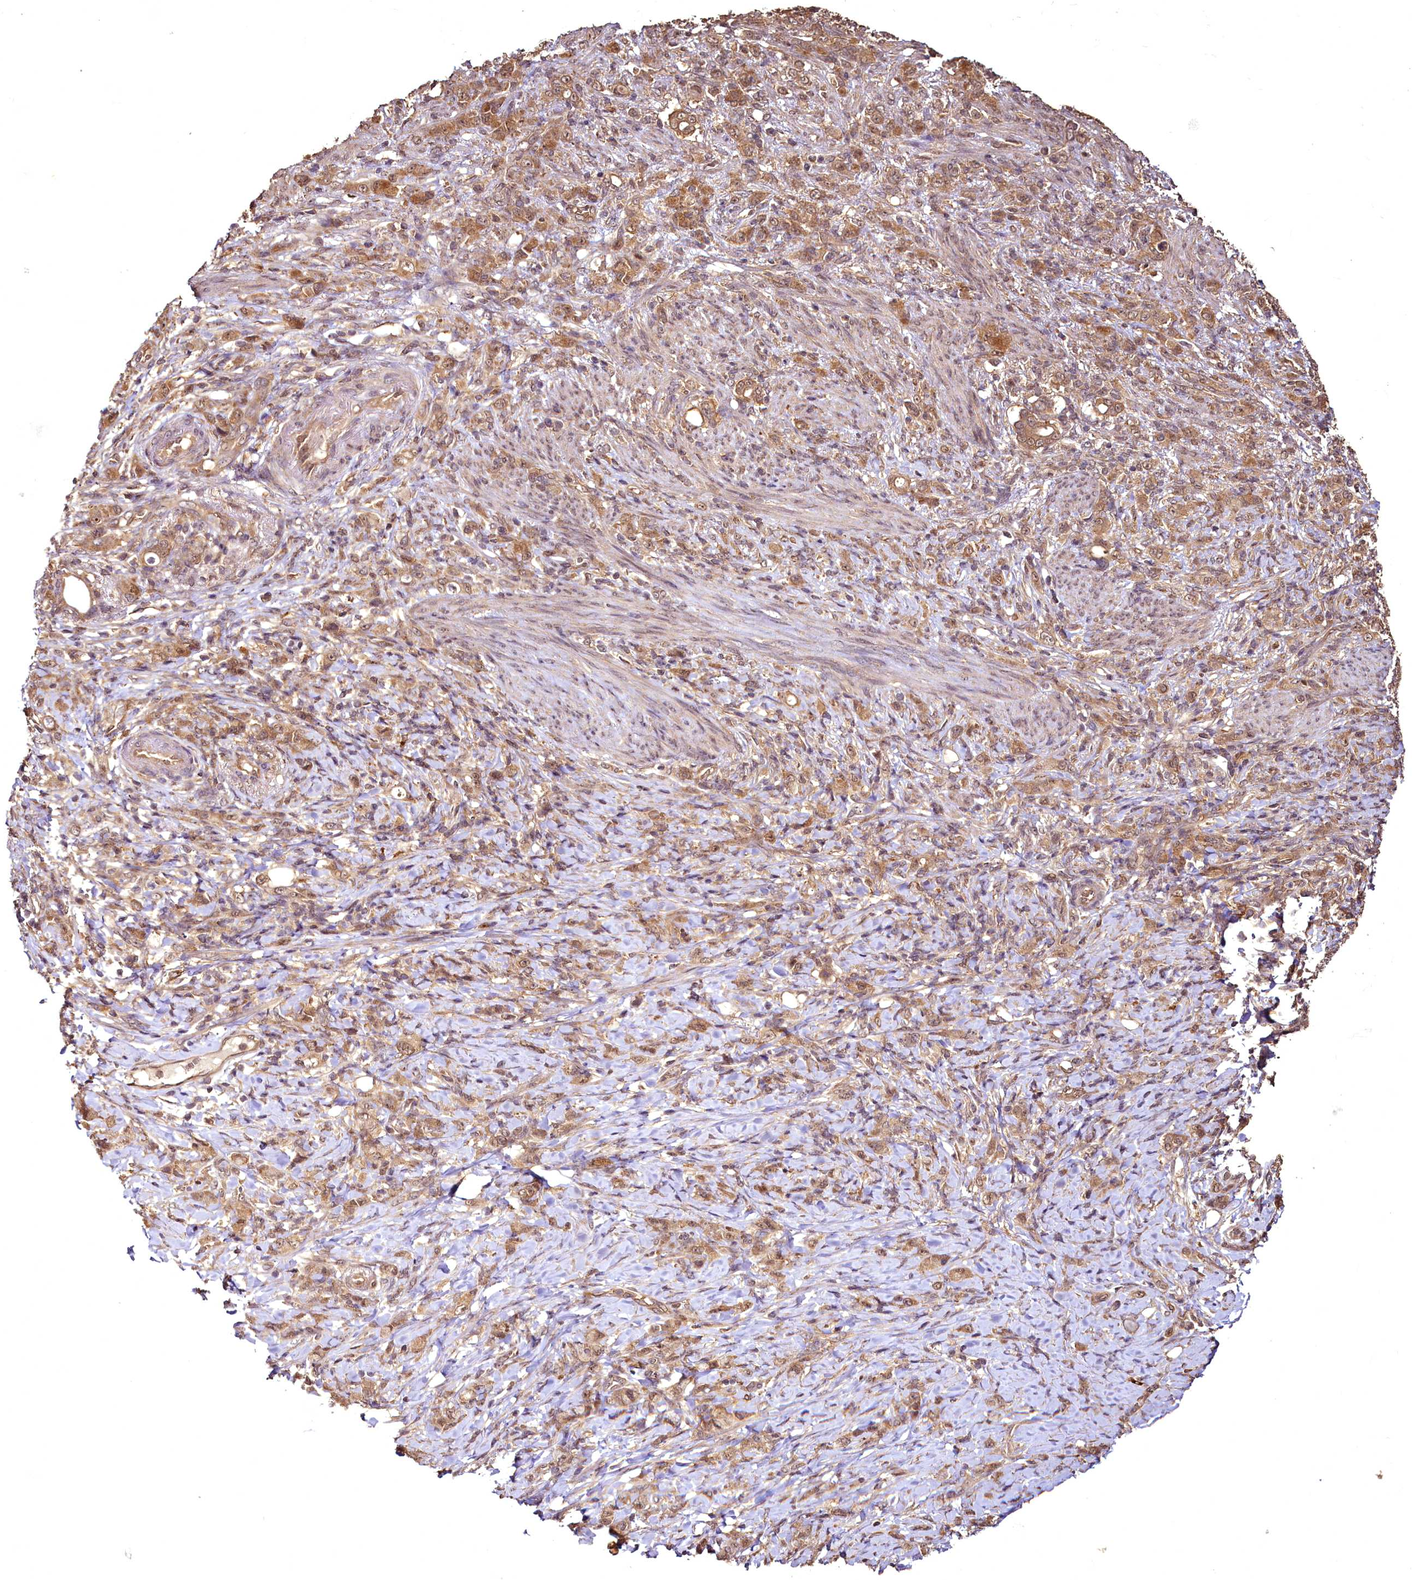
{"staining": {"intensity": "moderate", "quantity": ">75%", "location": "cytoplasmic/membranous"}, "tissue": "stomach cancer", "cell_type": "Tumor cells", "image_type": "cancer", "snomed": [{"axis": "morphology", "description": "Adenocarcinoma, NOS"}, {"axis": "topography", "description": "Stomach"}], "caption": "High-power microscopy captured an IHC micrograph of stomach adenocarcinoma, revealing moderate cytoplasmic/membranous staining in approximately >75% of tumor cells.", "gene": "VPS51", "patient": {"sex": "female", "age": 79}}